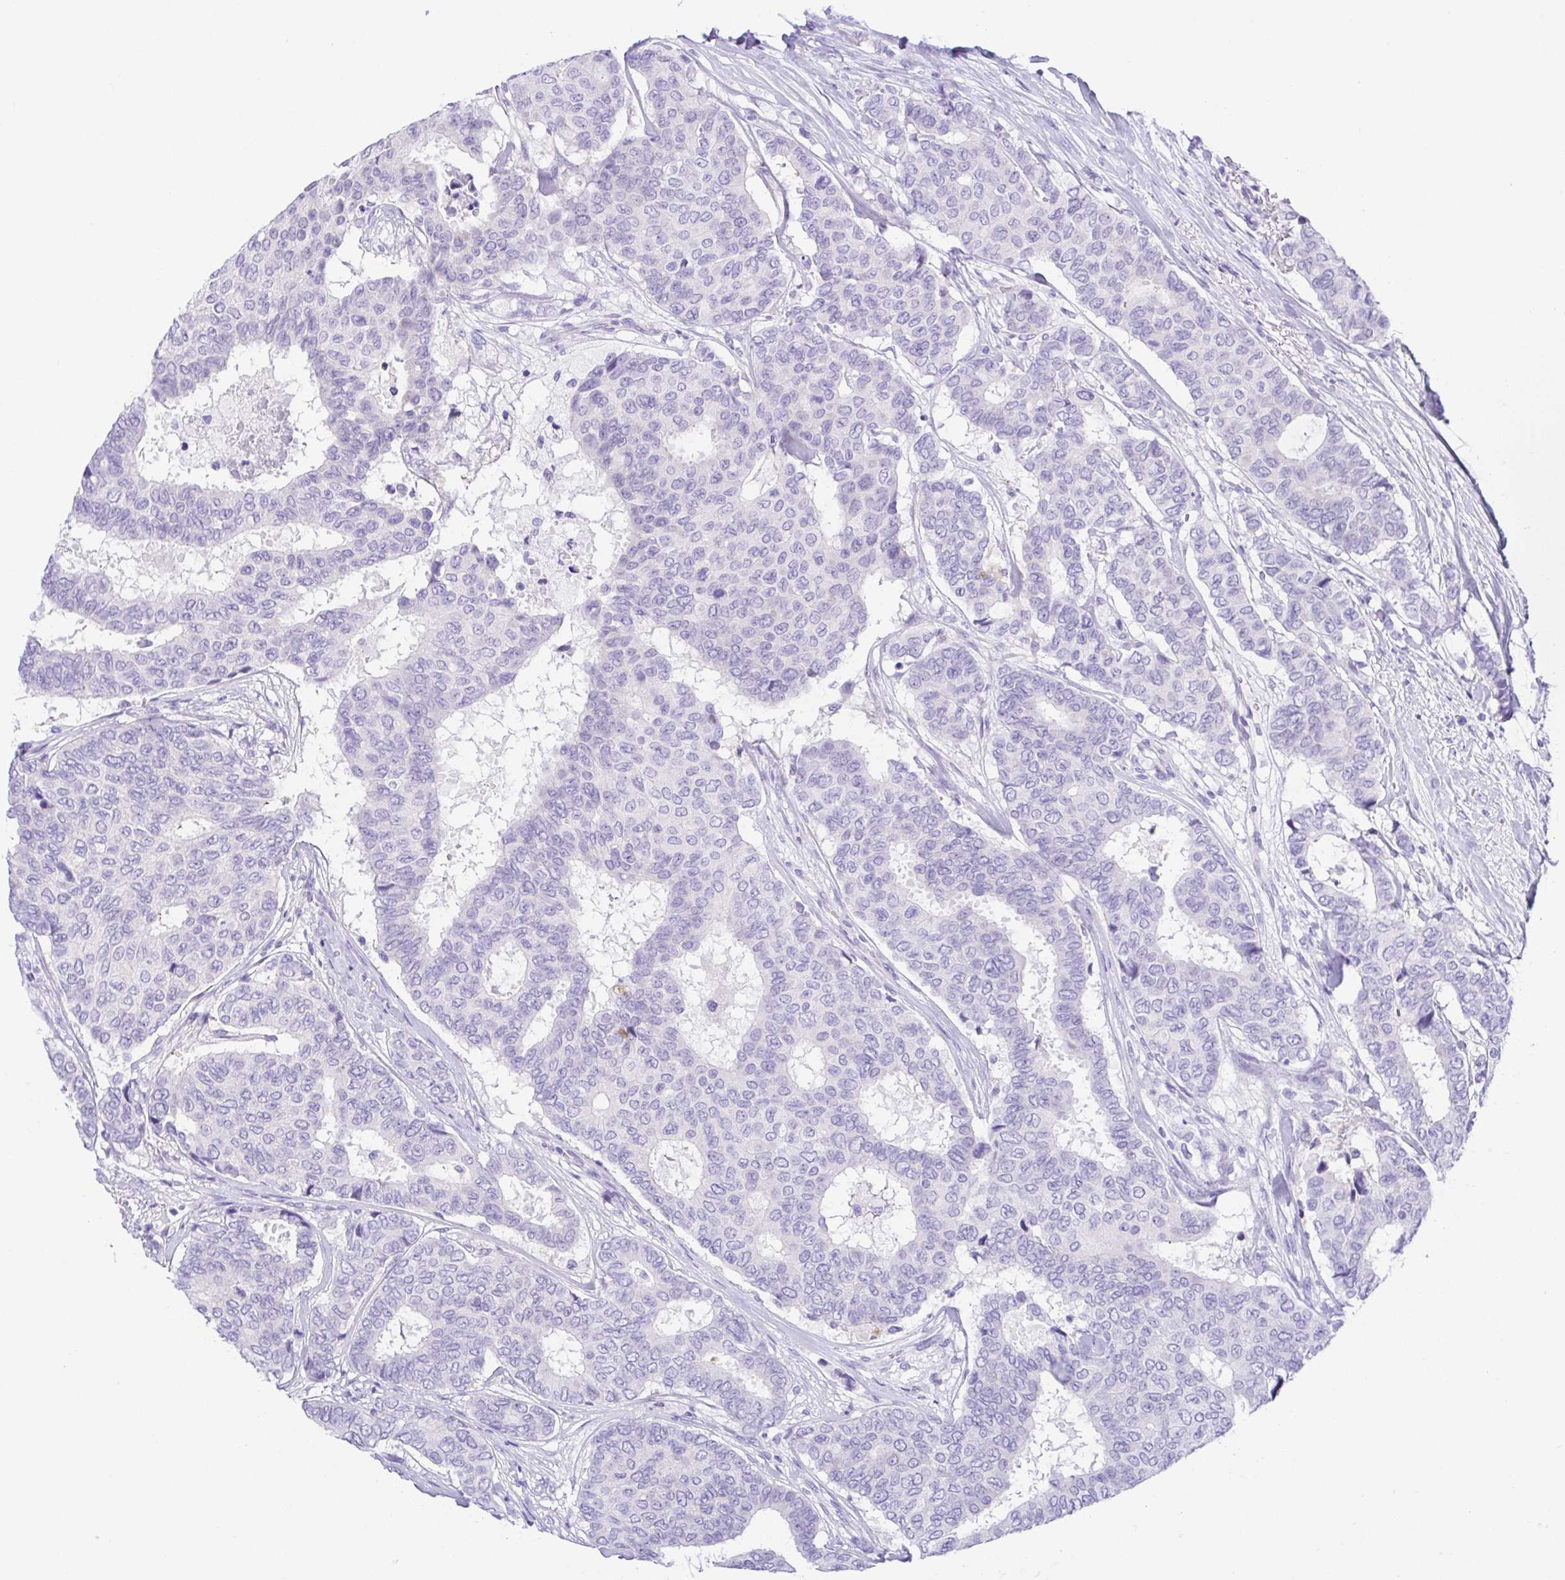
{"staining": {"intensity": "negative", "quantity": "none", "location": "none"}, "tissue": "breast cancer", "cell_type": "Tumor cells", "image_type": "cancer", "snomed": [{"axis": "morphology", "description": "Duct carcinoma"}, {"axis": "topography", "description": "Breast"}], "caption": "Immunohistochemistry micrograph of neoplastic tissue: human breast cancer (invasive ductal carcinoma) stained with DAB exhibits no significant protein staining in tumor cells.", "gene": "LUZP4", "patient": {"sex": "female", "age": 75}}